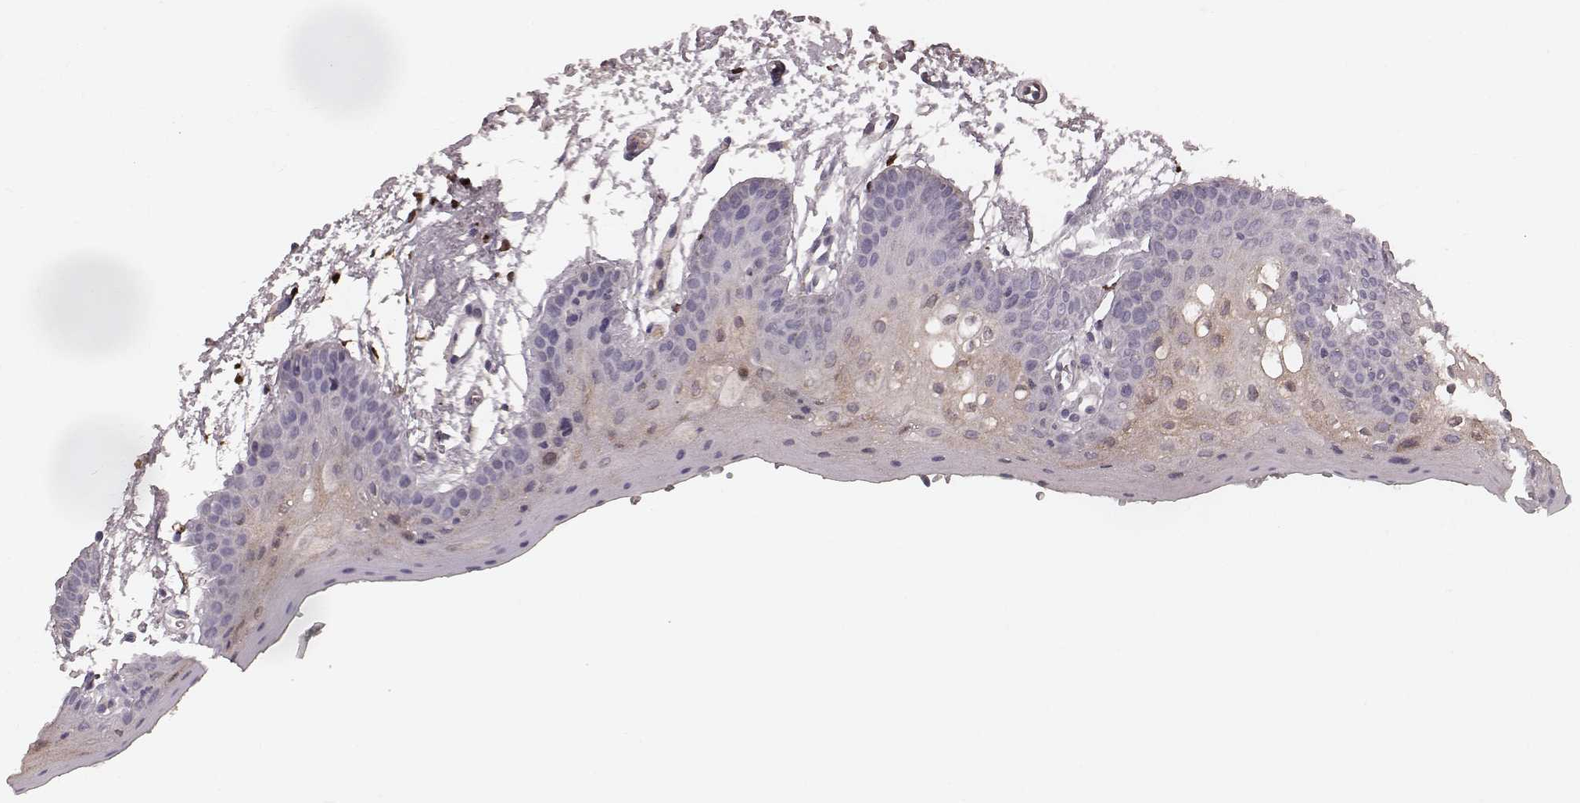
{"staining": {"intensity": "negative", "quantity": "none", "location": "none"}, "tissue": "oral mucosa", "cell_type": "Squamous epithelial cells", "image_type": "normal", "snomed": [{"axis": "morphology", "description": "Normal tissue, NOS"}, {"axis": "morphology", "description": "Squamous cell carcinoma, NOS"}, {"axis": "topography", "description": "Oral tissue"}, {"axis": "topography", "description": "Head-Neck"}], "caption": "This is an immunohistochemistry image of benign human oral mucosa. There is no positivity in squamous epithelial cells.", "gene": "CFTR", "patient": {"sex": "female", "age": 50}}